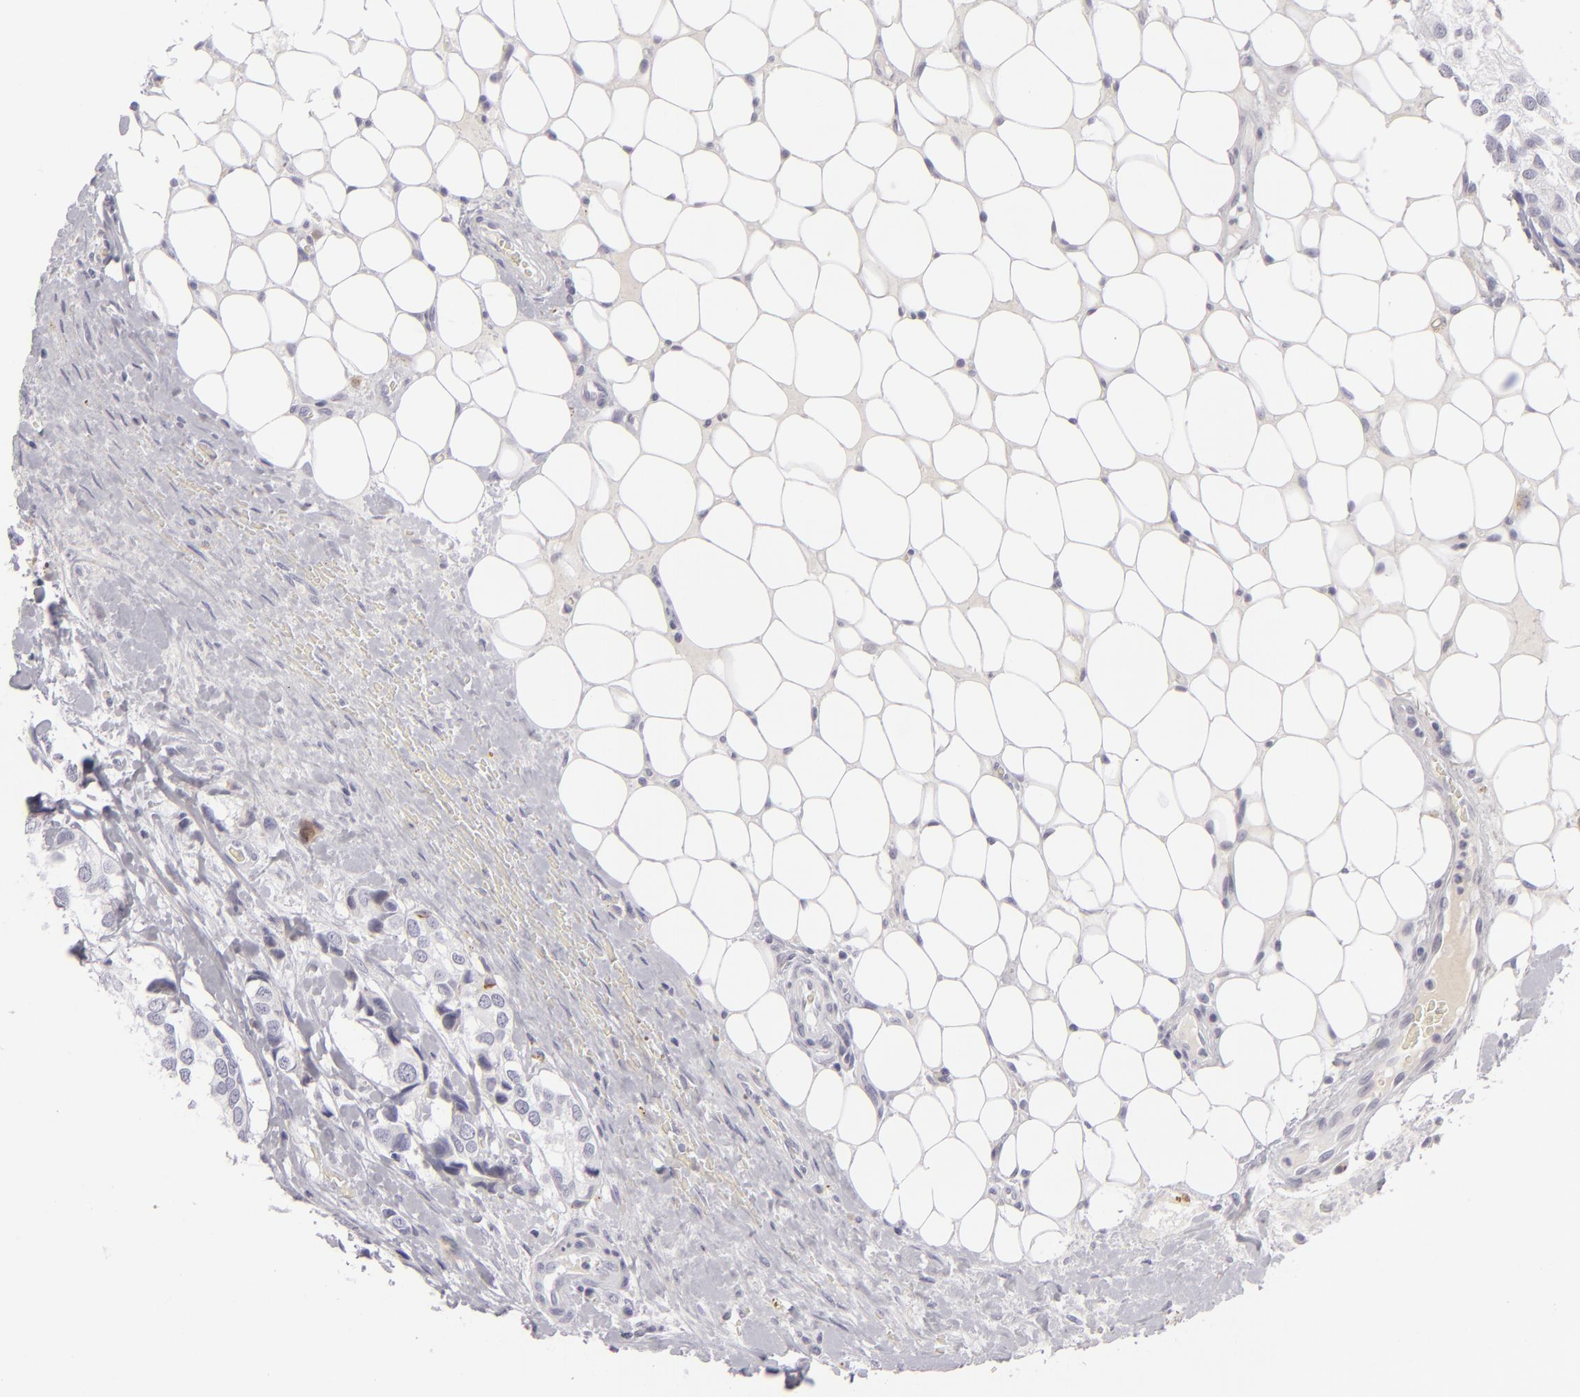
{"staining": {"intensity": "negative", "quantity": "none", "location": "none"}, "tissue": "breast cancer", "cell_type": "Tumor cells", "image_type": "cancer", "snomed": [{"axis": "morphology", "description": "Duct carcinoma"}, {"axis": "topography", "description": "Breast"}], "caption": "The immunohistochemistry micrograph has no significant positivity in tumor cells of breast invasive ductal carcinoma tissue.", "gene": "C9", "patient": {"sex": "female", "age": 68}}